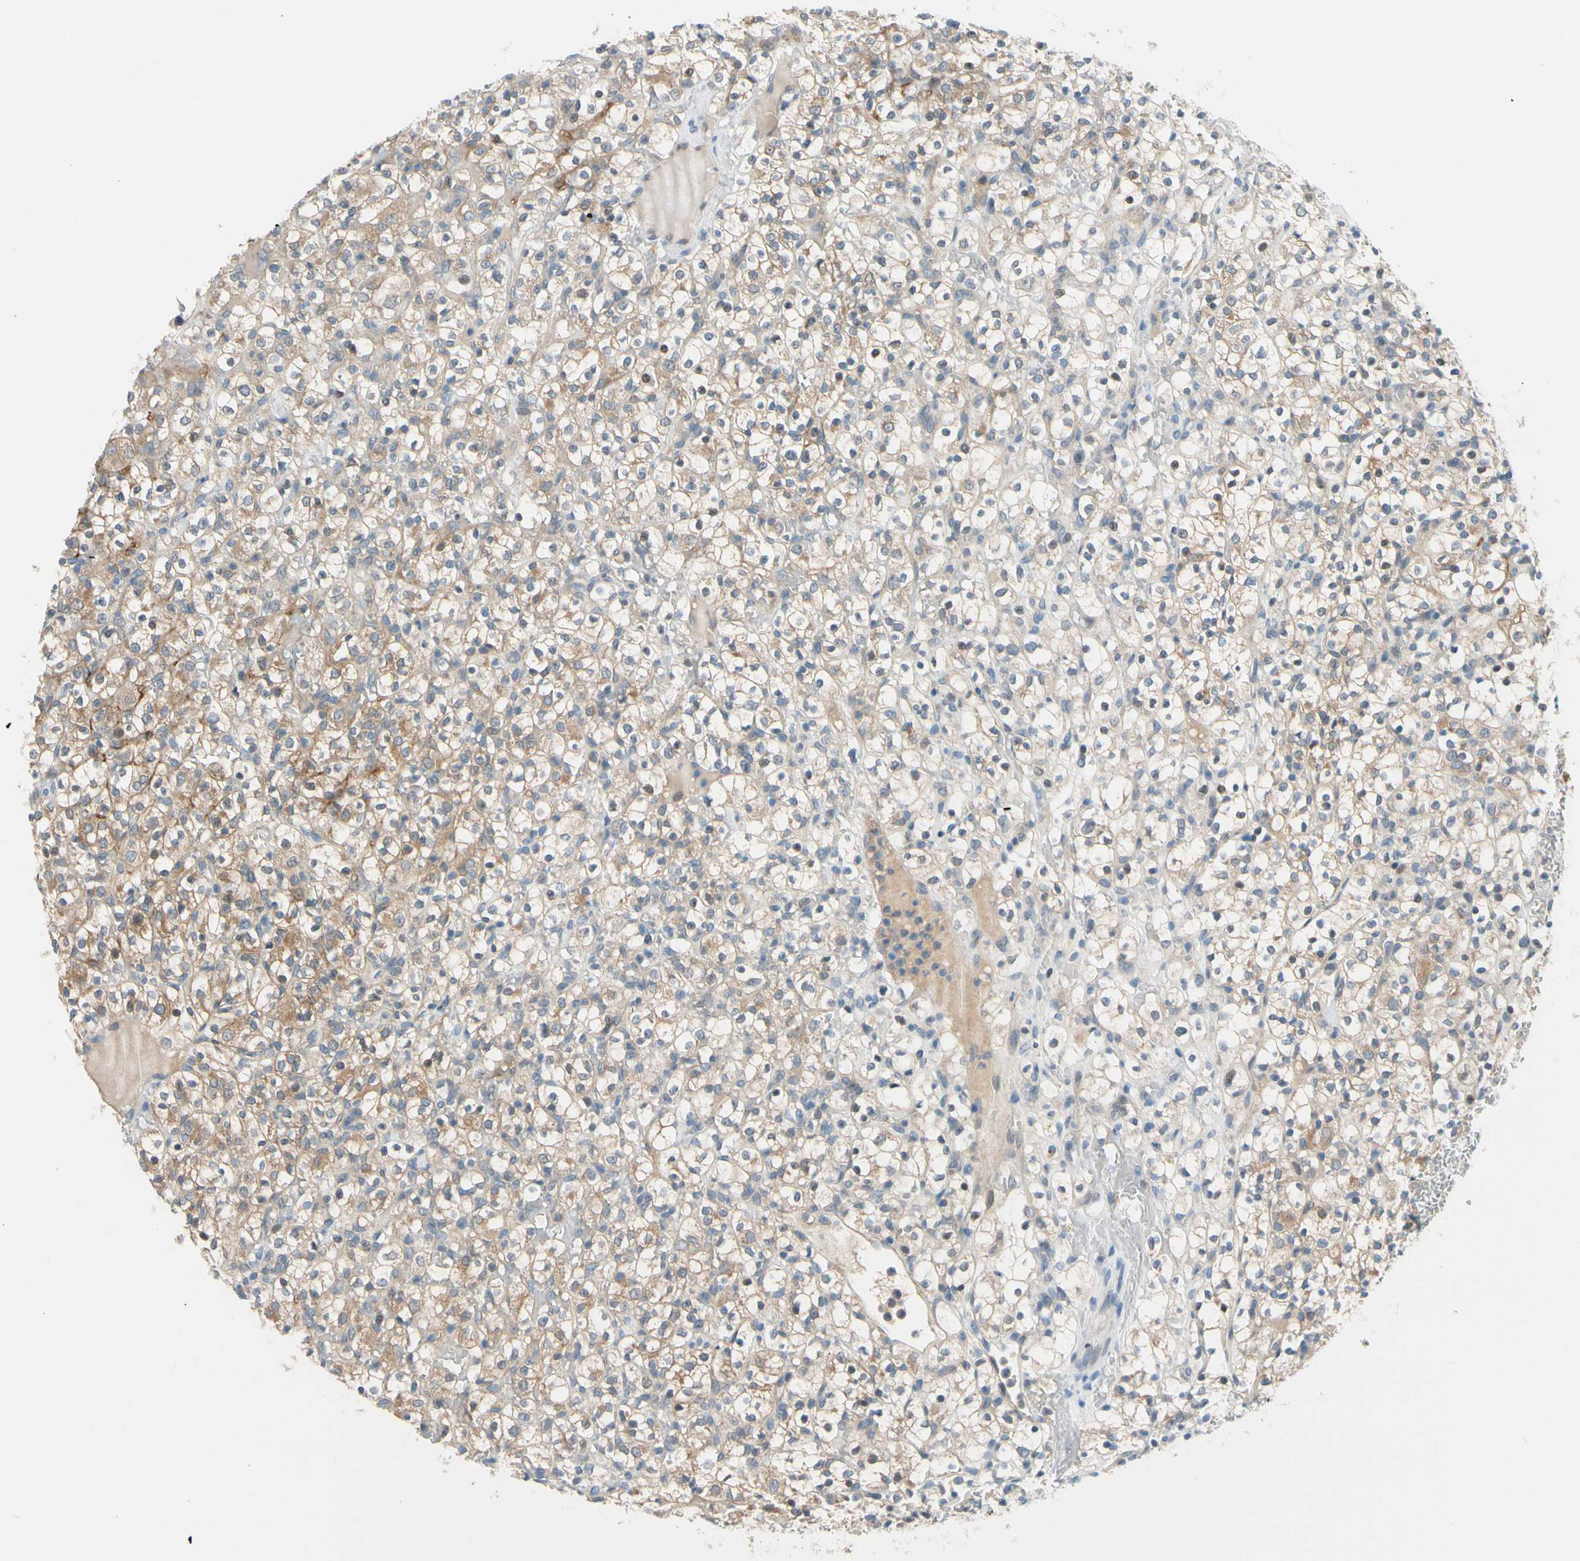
{"staining": {"intensity": "moderate", "quantity": ">75%", "location": "cytoplasmic/membranous"}, "tissue": "renal cancer", "cell_type": "Tumor cells", "image_type": "cancer", "snomed": [{"axis": "morphology", "description": "Normal tissue, NOS"}, {"axis": "morphology", "description": "Adenocarcinoma, NOS"}, {"axis": "topography", "description": "Kidney"}], "caption": "Immunohistochemical staining of renal cancer displays moderate cytoplasmic/membranous protein expression in about >75% of tumor cells.", "gene": "CFAP36", "patient": {"sex": "female", "age": 72}}